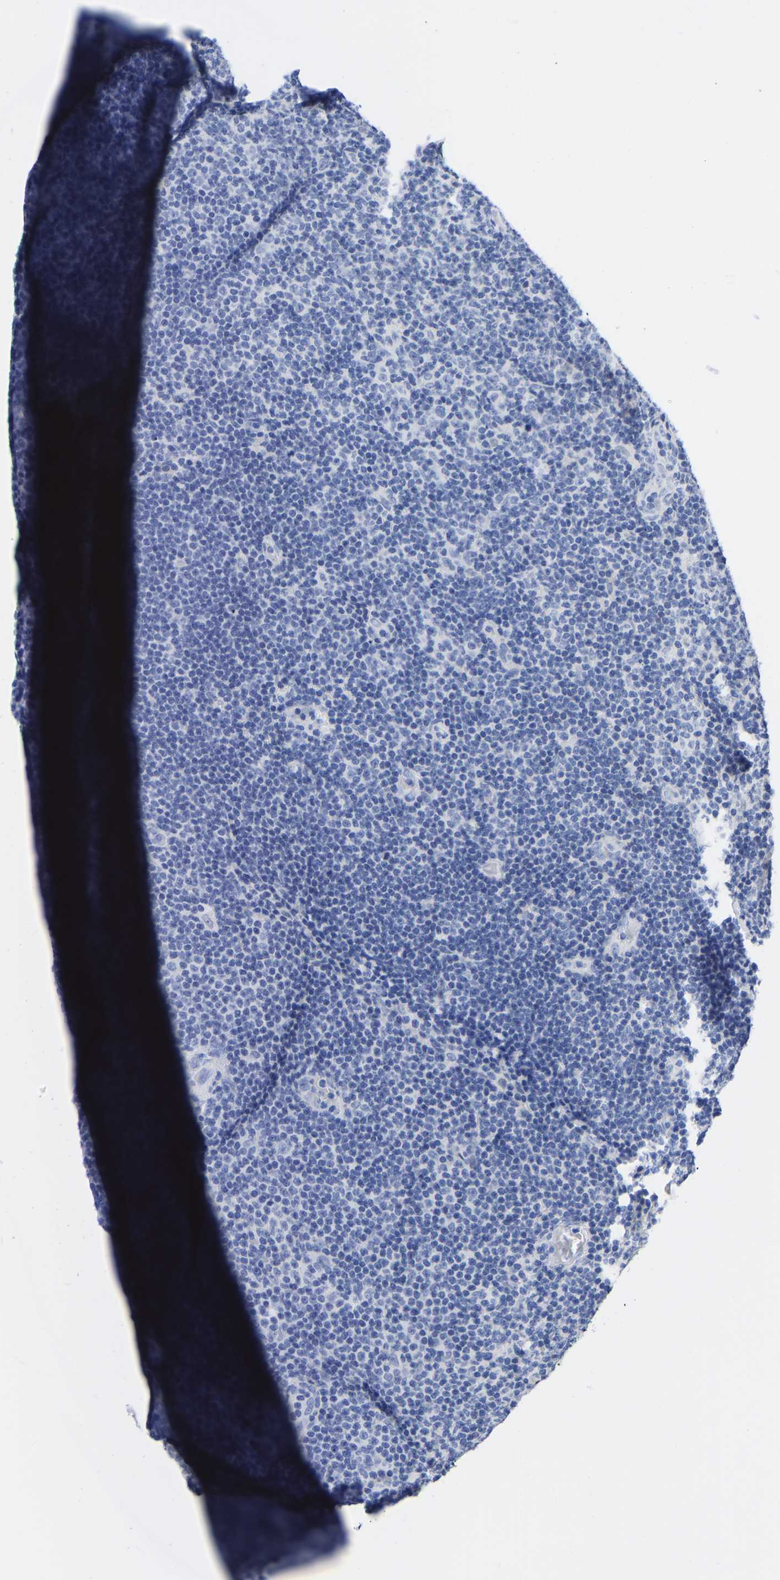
{"staining": {"intensity": "negative", "quantity": "none", "location": "none"}, "tissue": "lymphoma", "cell_type": "Tumor cells", "image_type": "cancer", "snomed": [{"axis": "morphology", "description": "Malignant lymphoma, non-Hodgkin's type, Low grade"}, {"axis": "topography", "description": "Lymph node"}], "caption": "High power microscopy photomicrograph of an IHC image of lymphoma, revealing no significant expression in tumor cells. (IHC, brightfield microscopy, high magnification).", "gene": "GPA33", "patient": {"sex": "male", "age": 83}}